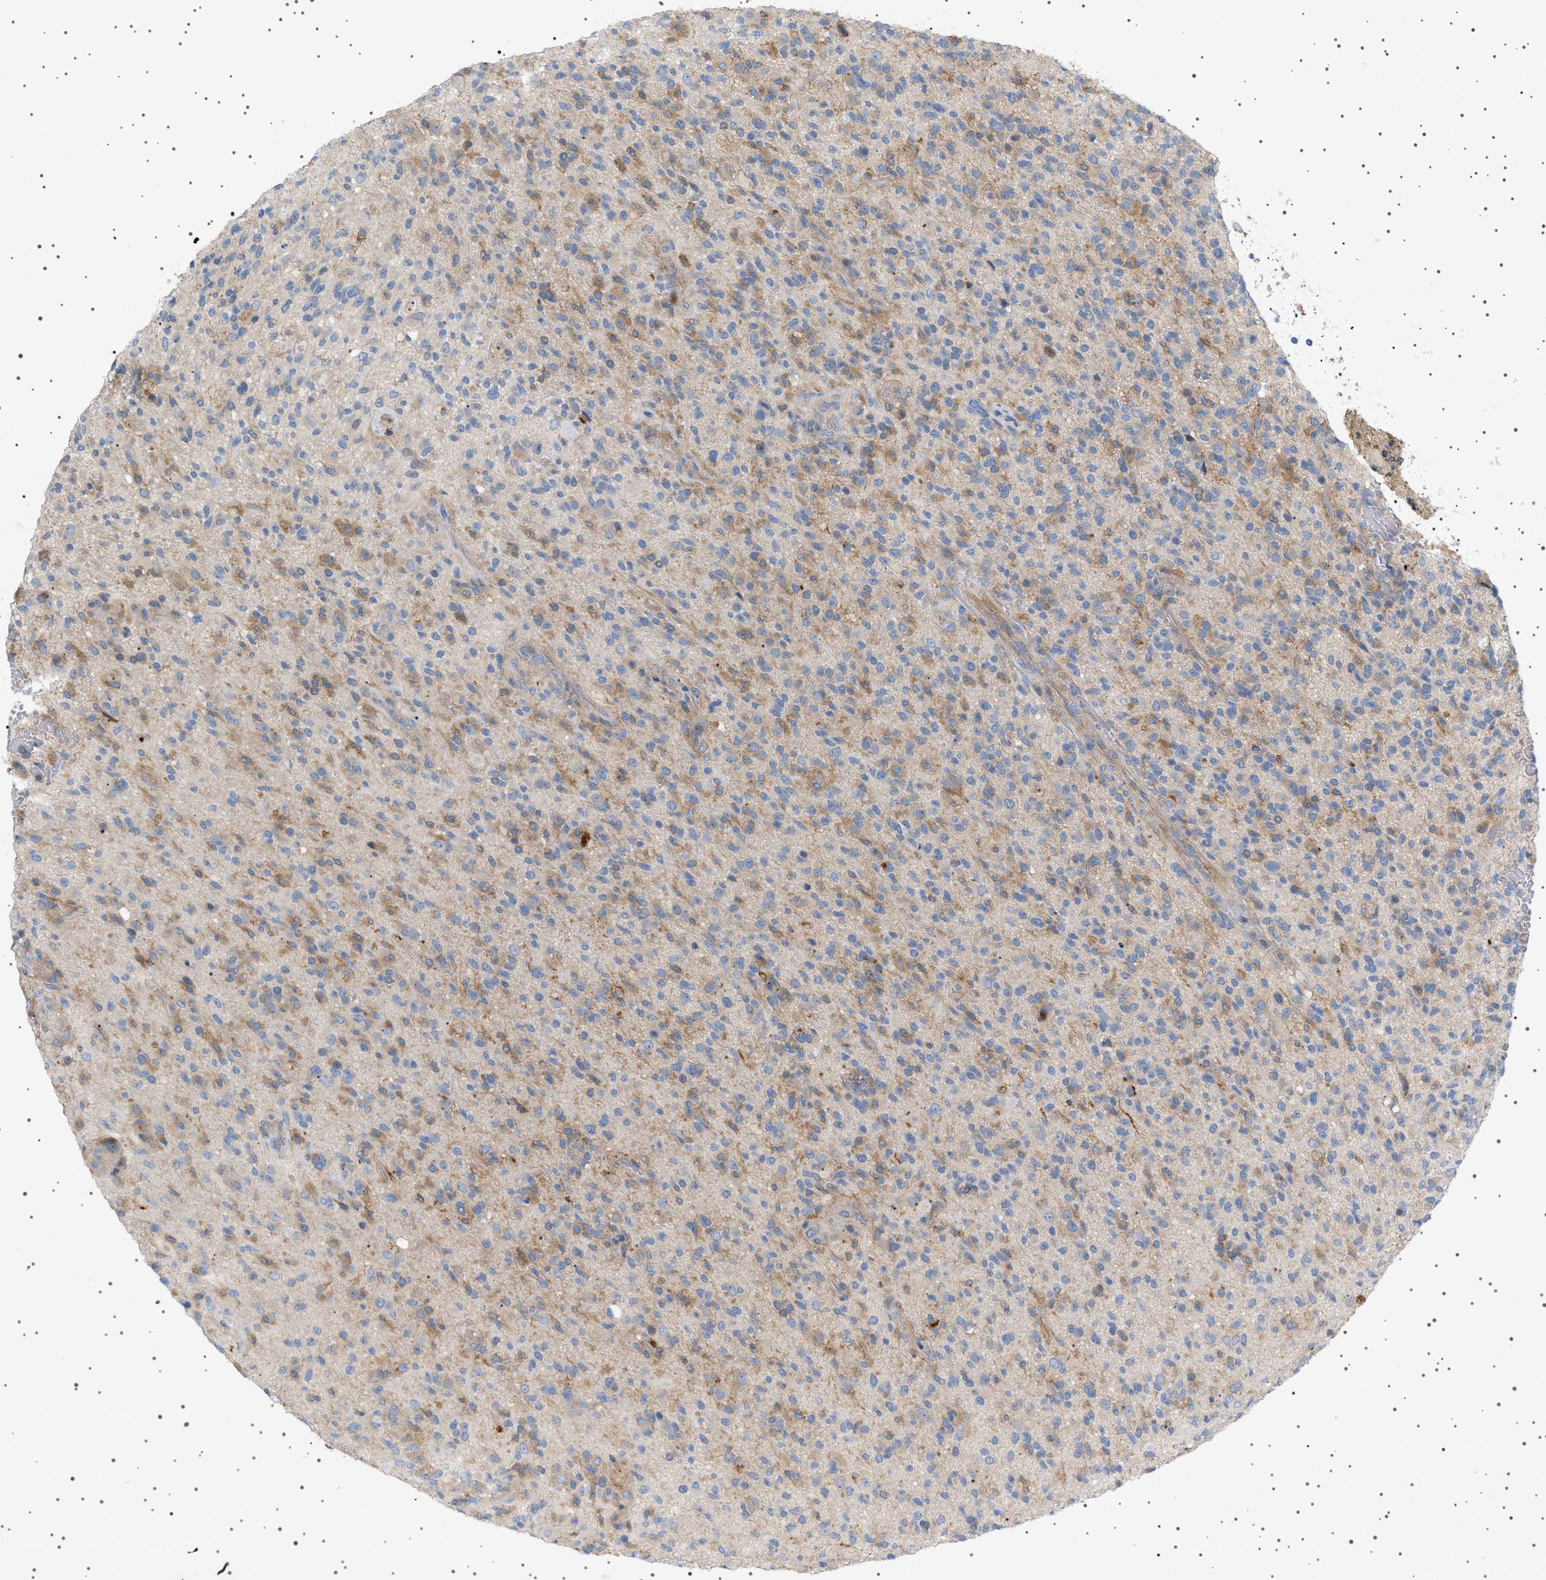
{"staining": {"intensity": "weak", "quantity": "25%-75%", "location": "cytoplasmic/membranous"}, "tissue": "glioma", "cell_type": "Tumor cells", "image_type": "cancer", "snomed": [{"axis": "morphology", "description": "Glioma, malignant, High grade"}, {"axis": "topography", "description": "Brain"}], "caption": "IHC staining of malignant glioma (high-grade), which reveals low levels of weak cytoplasmic/membranous expression in approximately 25%-75% of tumor cells indicating weak cytoplasmic/membranous protein expression. The staining was performed using DAB (3,3'-diaminobenzidine) (brown) for protein detection and nuclei were counterstained in hematoxylin (blue).", "gene": "ADCY10", "patient": {"sex": "male", "age": 71}}